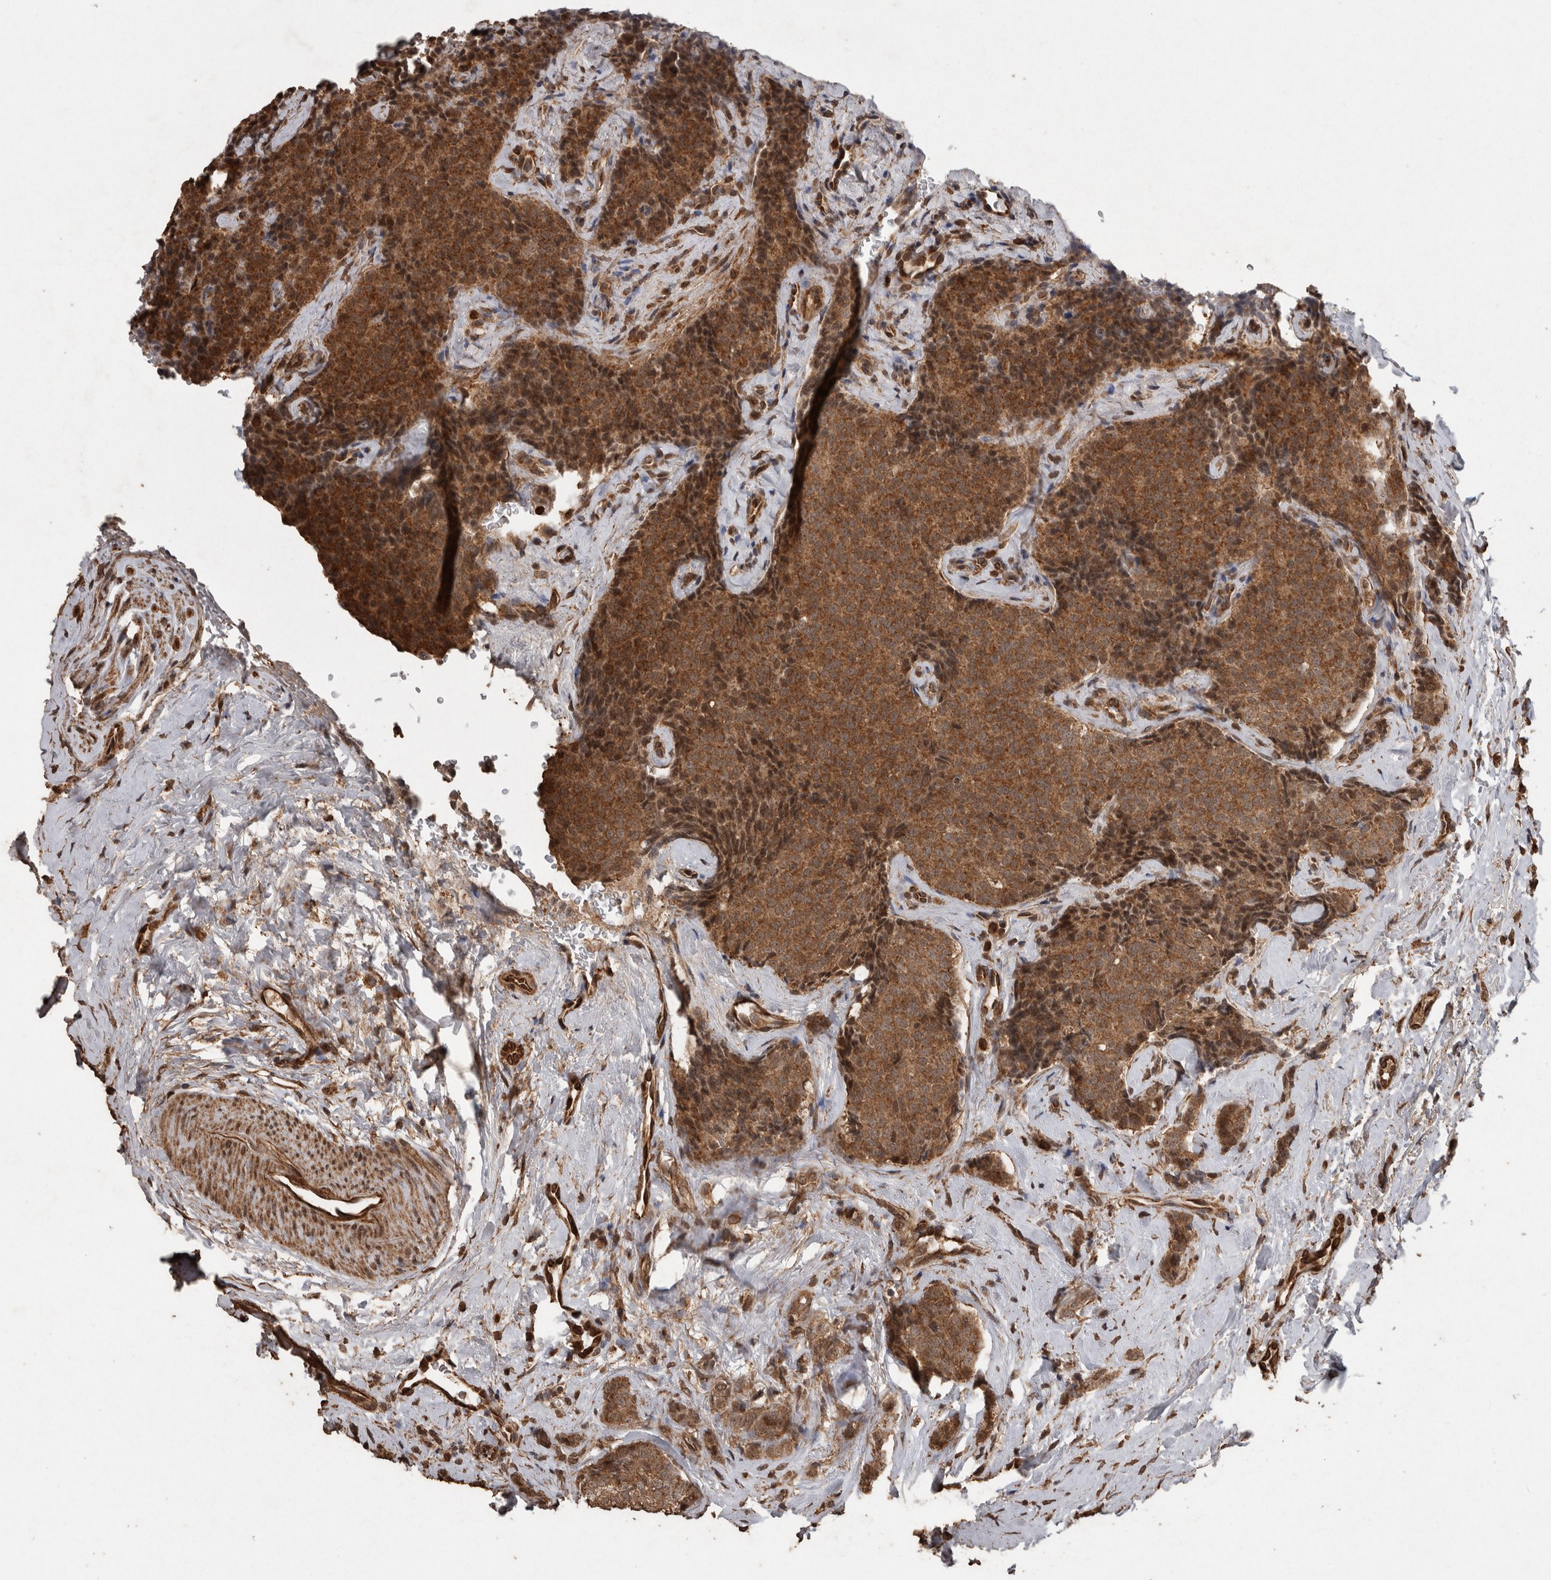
{"staining": {"intensity": "strong", "quantity": ">75%", "location": "cytoplasmic/membranous"}, "tissue": "breast cancer", "cell_type": "Tumor cells", "image_type": "cancer", "snomed": [{"axis": "morphology", "description": "Lobular carcinoma"}, {"axis": "topography", "description": "Skin"}, {"axis": "topography", "description": "Breast"}], "caption": "Brown immunohistochemical staining in human breast lobular carcinoma shows strong cytoplasmic/membranous expression in about >75% of tumor cells.", "gene": "PINK1", "patient": {"sex": "female", "age": 46}}